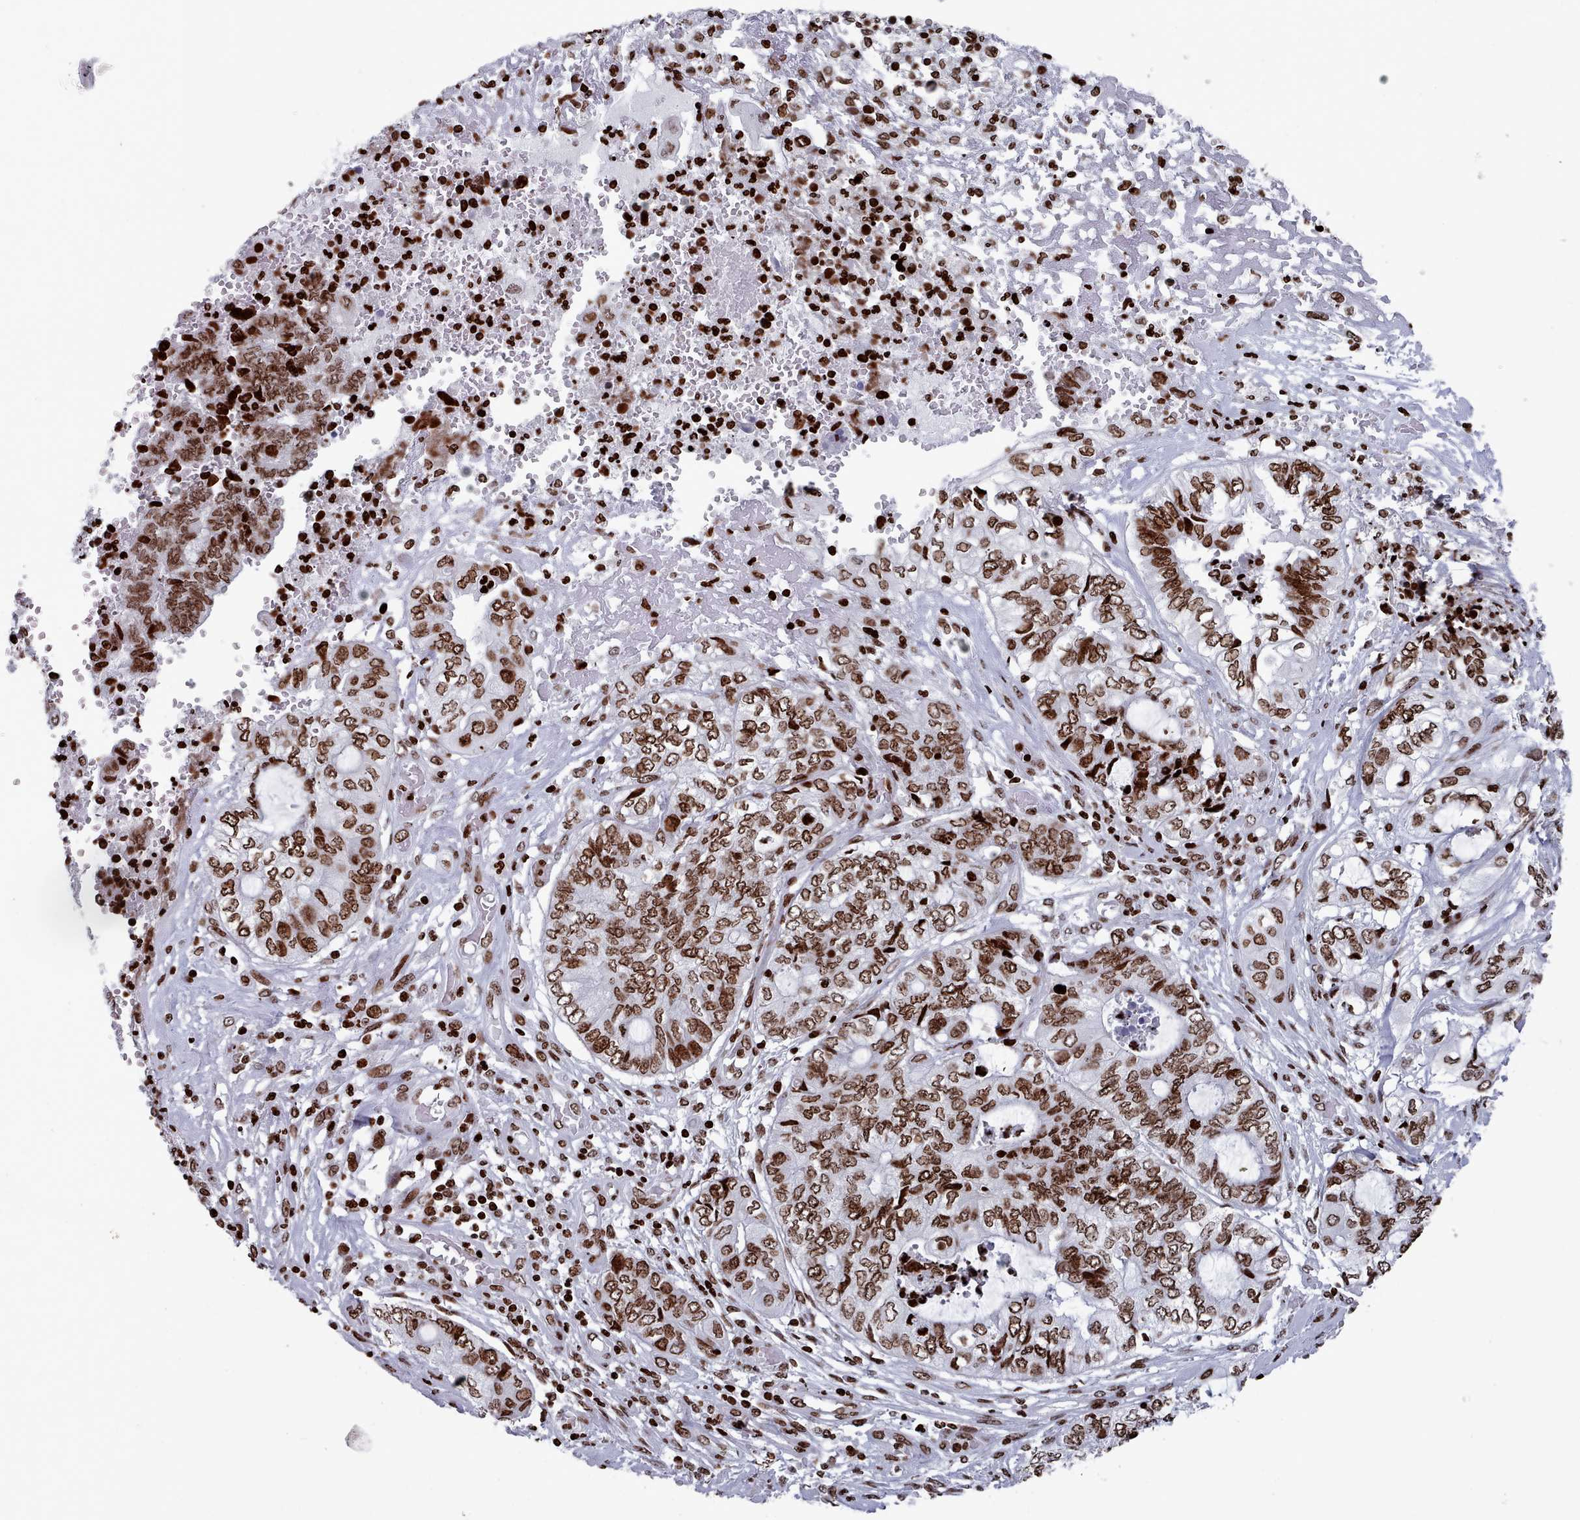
{"staining": {"intensity": "moderate", "quantity": ">75%", "location": "nuclear"}, "tissue": "endometrial cancer", "cell_type": "Tumor cells", "image_type": "cancer", "snomed": [{"axis": "morphology", "description": "Adenocarcinoma, NOS"}, {"axis": "topography", "description": "Uterus"}, {"axis": "topography", "description": "Endometrium"}], "caption": "This micrograph exhibits immunohistochemistry staining of human endometrial cancer (adenocarcinoma), with medium moderate nuclear expression in approximately >75% of tumor cells.", "gene": "PCDHB12", "patient": {"sex": "female", "age": 70}}